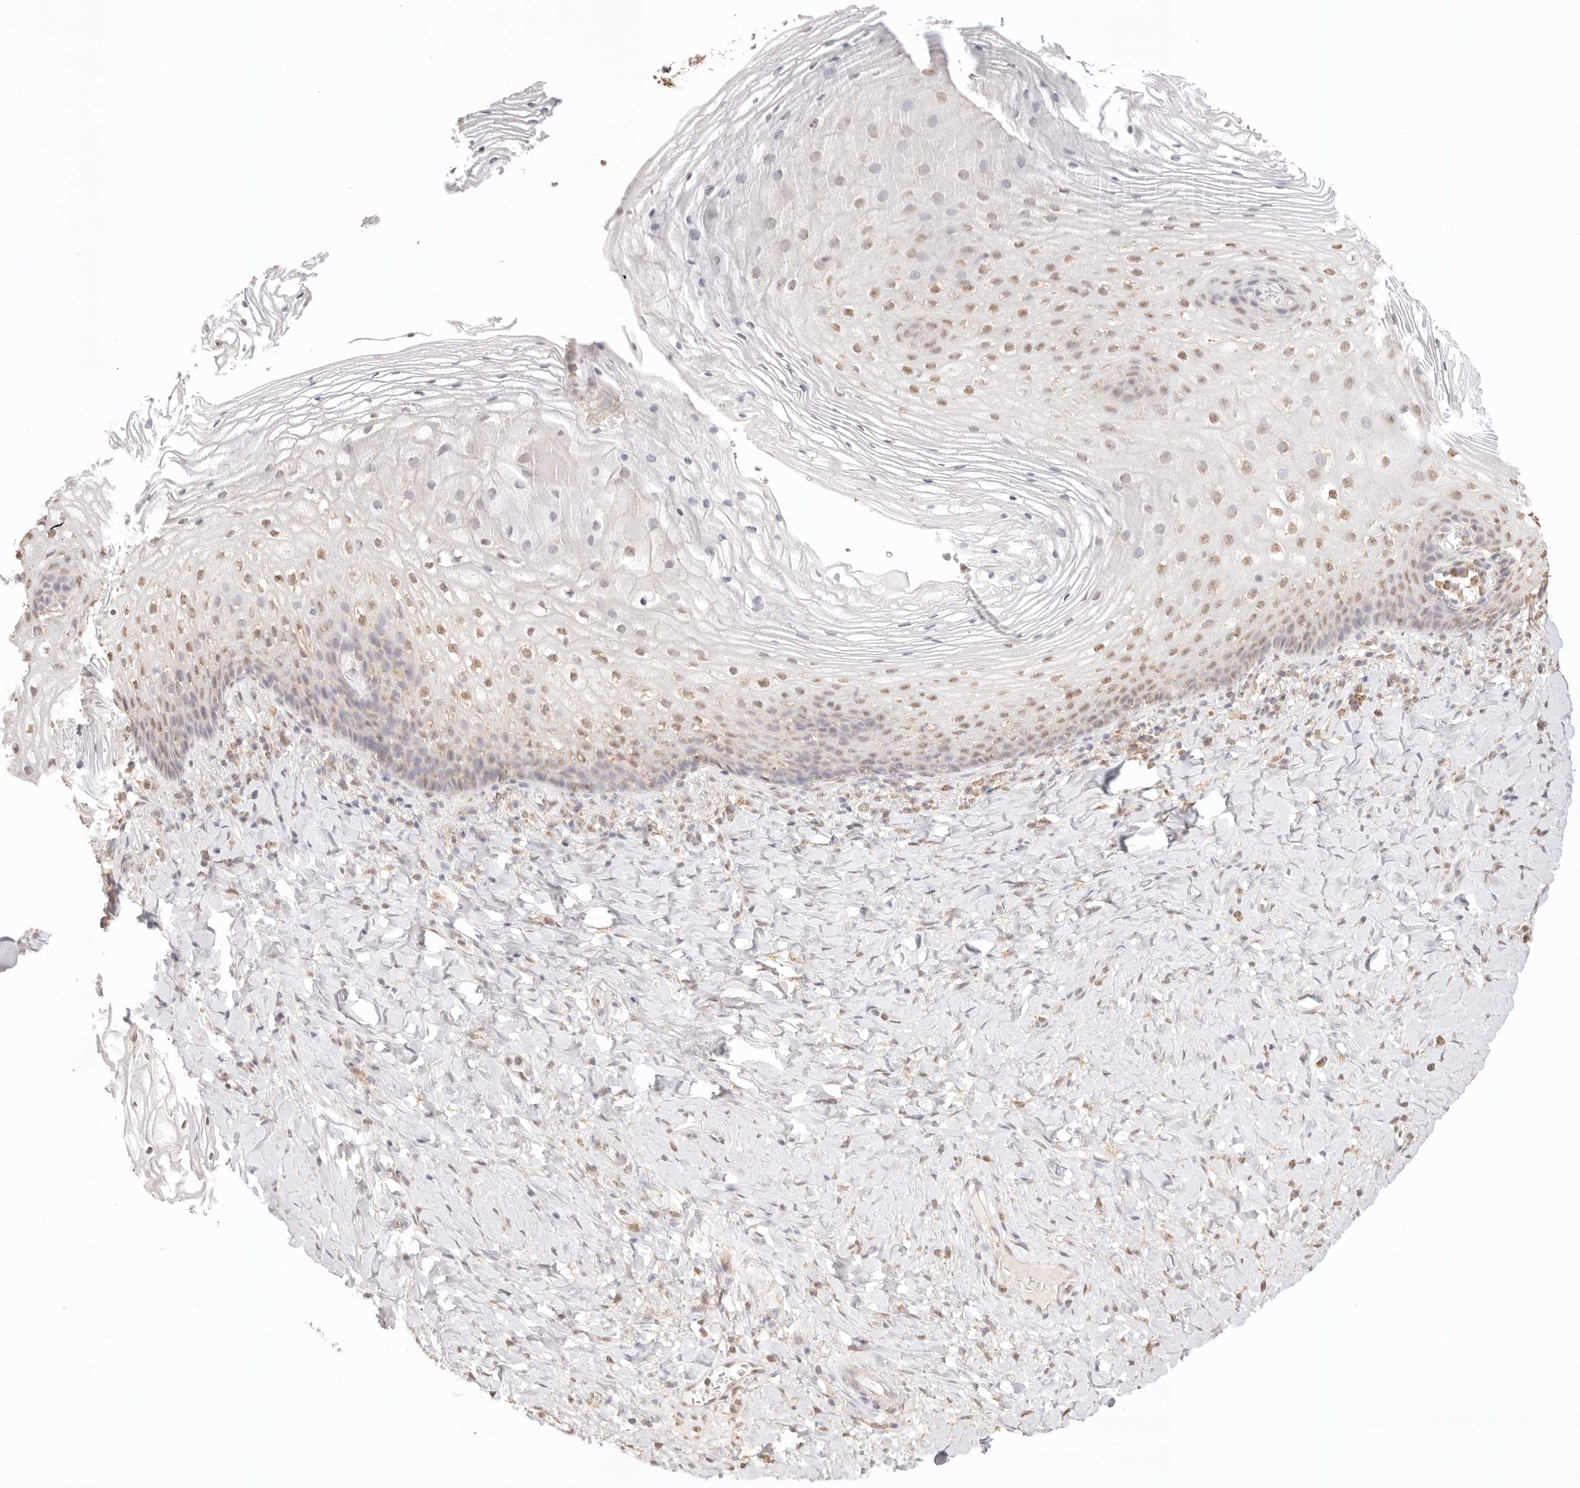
{"staining": {"intensity": "moderate", "quantity": "25%-75%", "location": "nuclear"}, "tissue": "vagina", "cell_type": "Squamous epithelial cells", "image_type": "normal", "snomed": [{"axis": "morphology", "description": "Normal tissue, NOS"}, {"axis": "topography", "description": "Vagina"}], "caption": "A micrograph showing moderate nuclear positivity in about 25%-75% of squamous epithelial cells in unremarkable vagina, as visualized by brown immunohistochemical staining.", "gene": "IL1R2", "patient": {"sex": "female", "age": 60}}